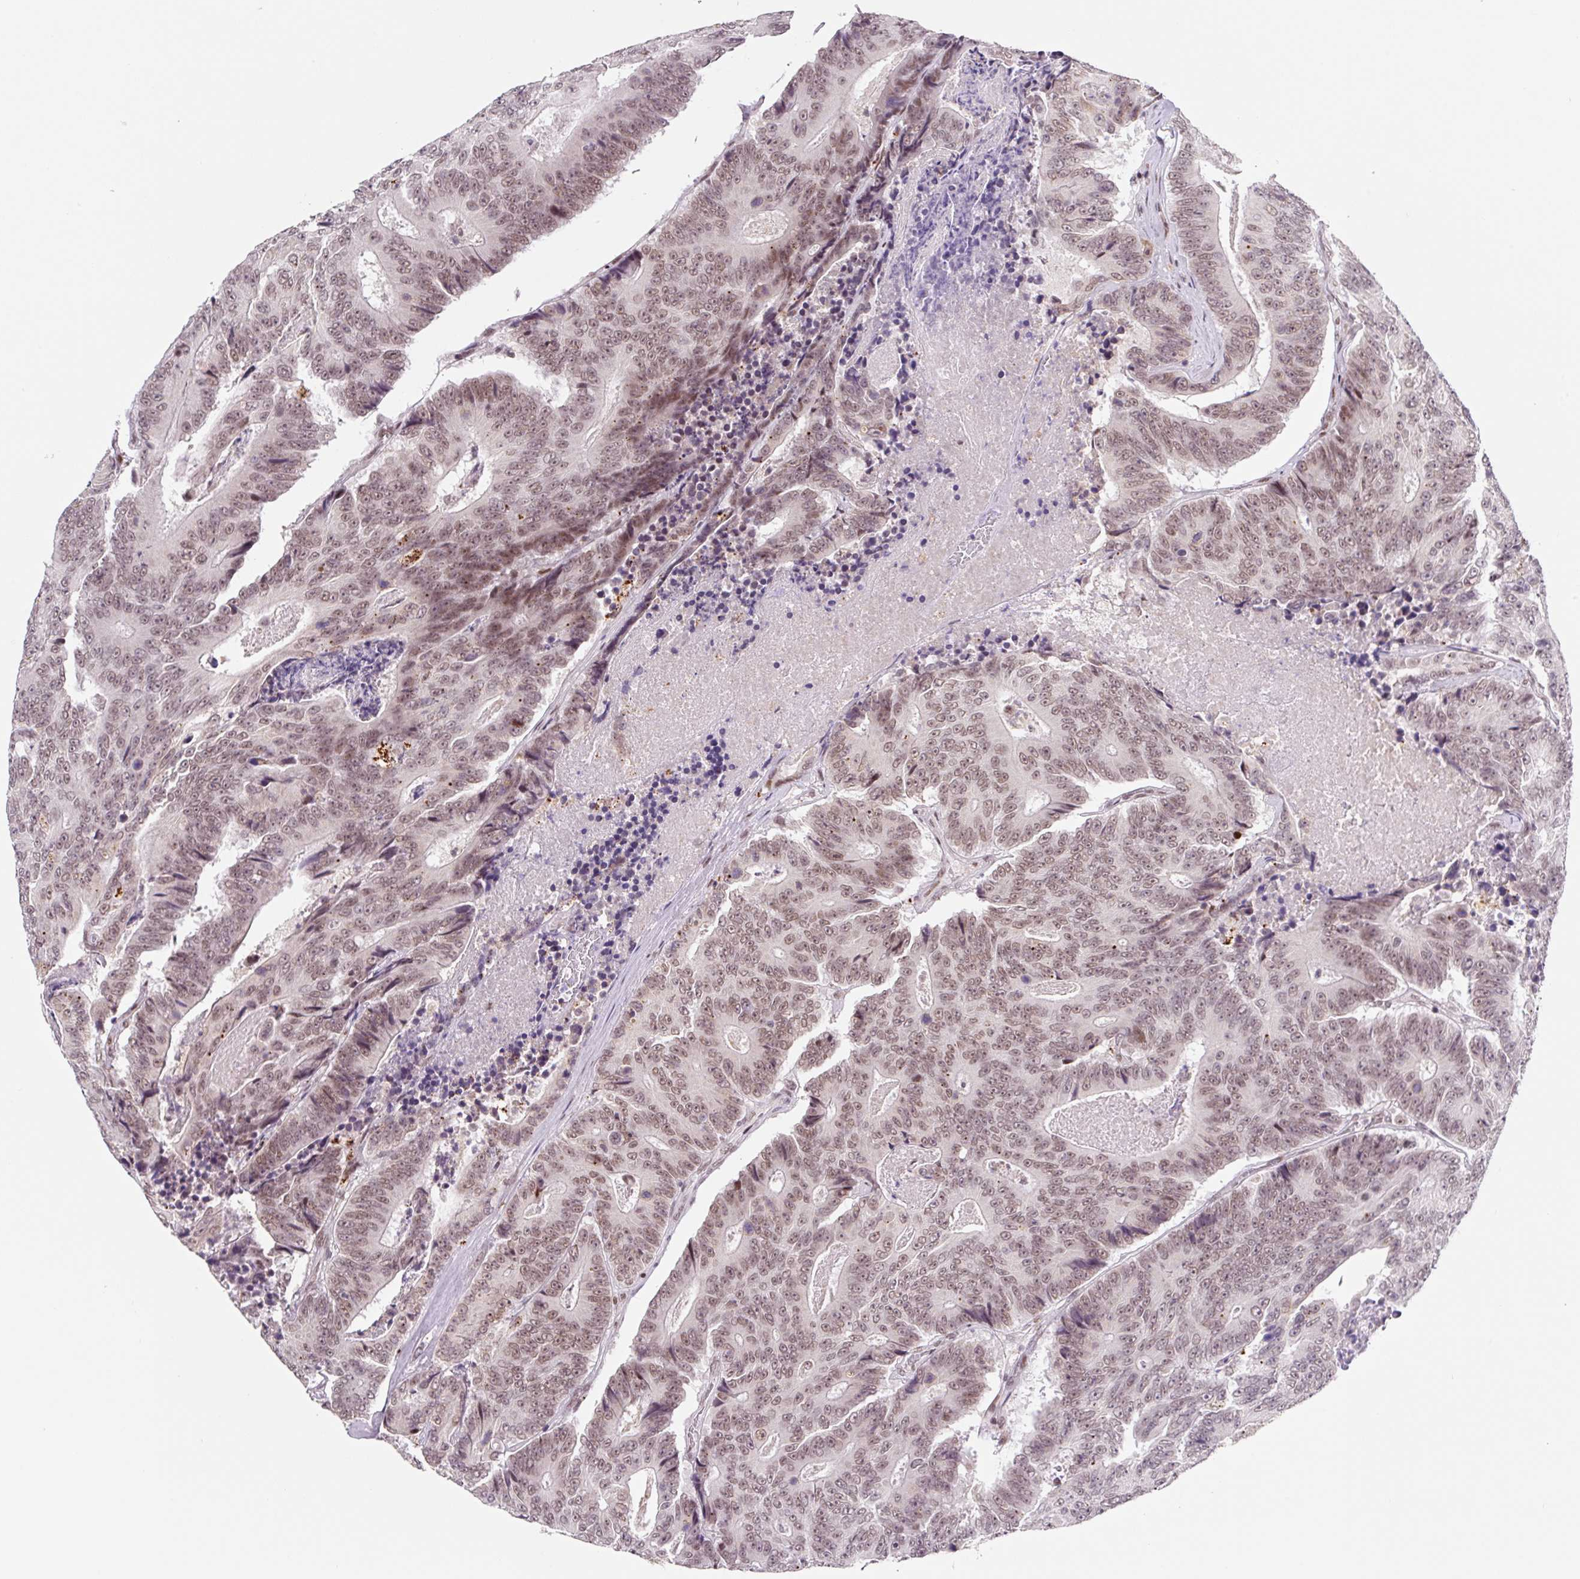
{"staining": {"intensity": "moderate", "quantity": ">75%", "location": "nuclear"}, "tissue": "colorectal cancer", "cell_type": "Tumor cells", "image_type": "cancer", "snomed": [{"axis": "morphology", "description": "Adenocarcinoma, NOS"}, {"axis": "topography", "description": "Colon"}], "caption": "Immunohistochemical staining of human colorectal adenocarcinoma exhibits medium levels of moderate nuclear expression in about >75% of tumor cells.", "gene": "CCNL2", "patient": {"sex": "male", "age": 83}}